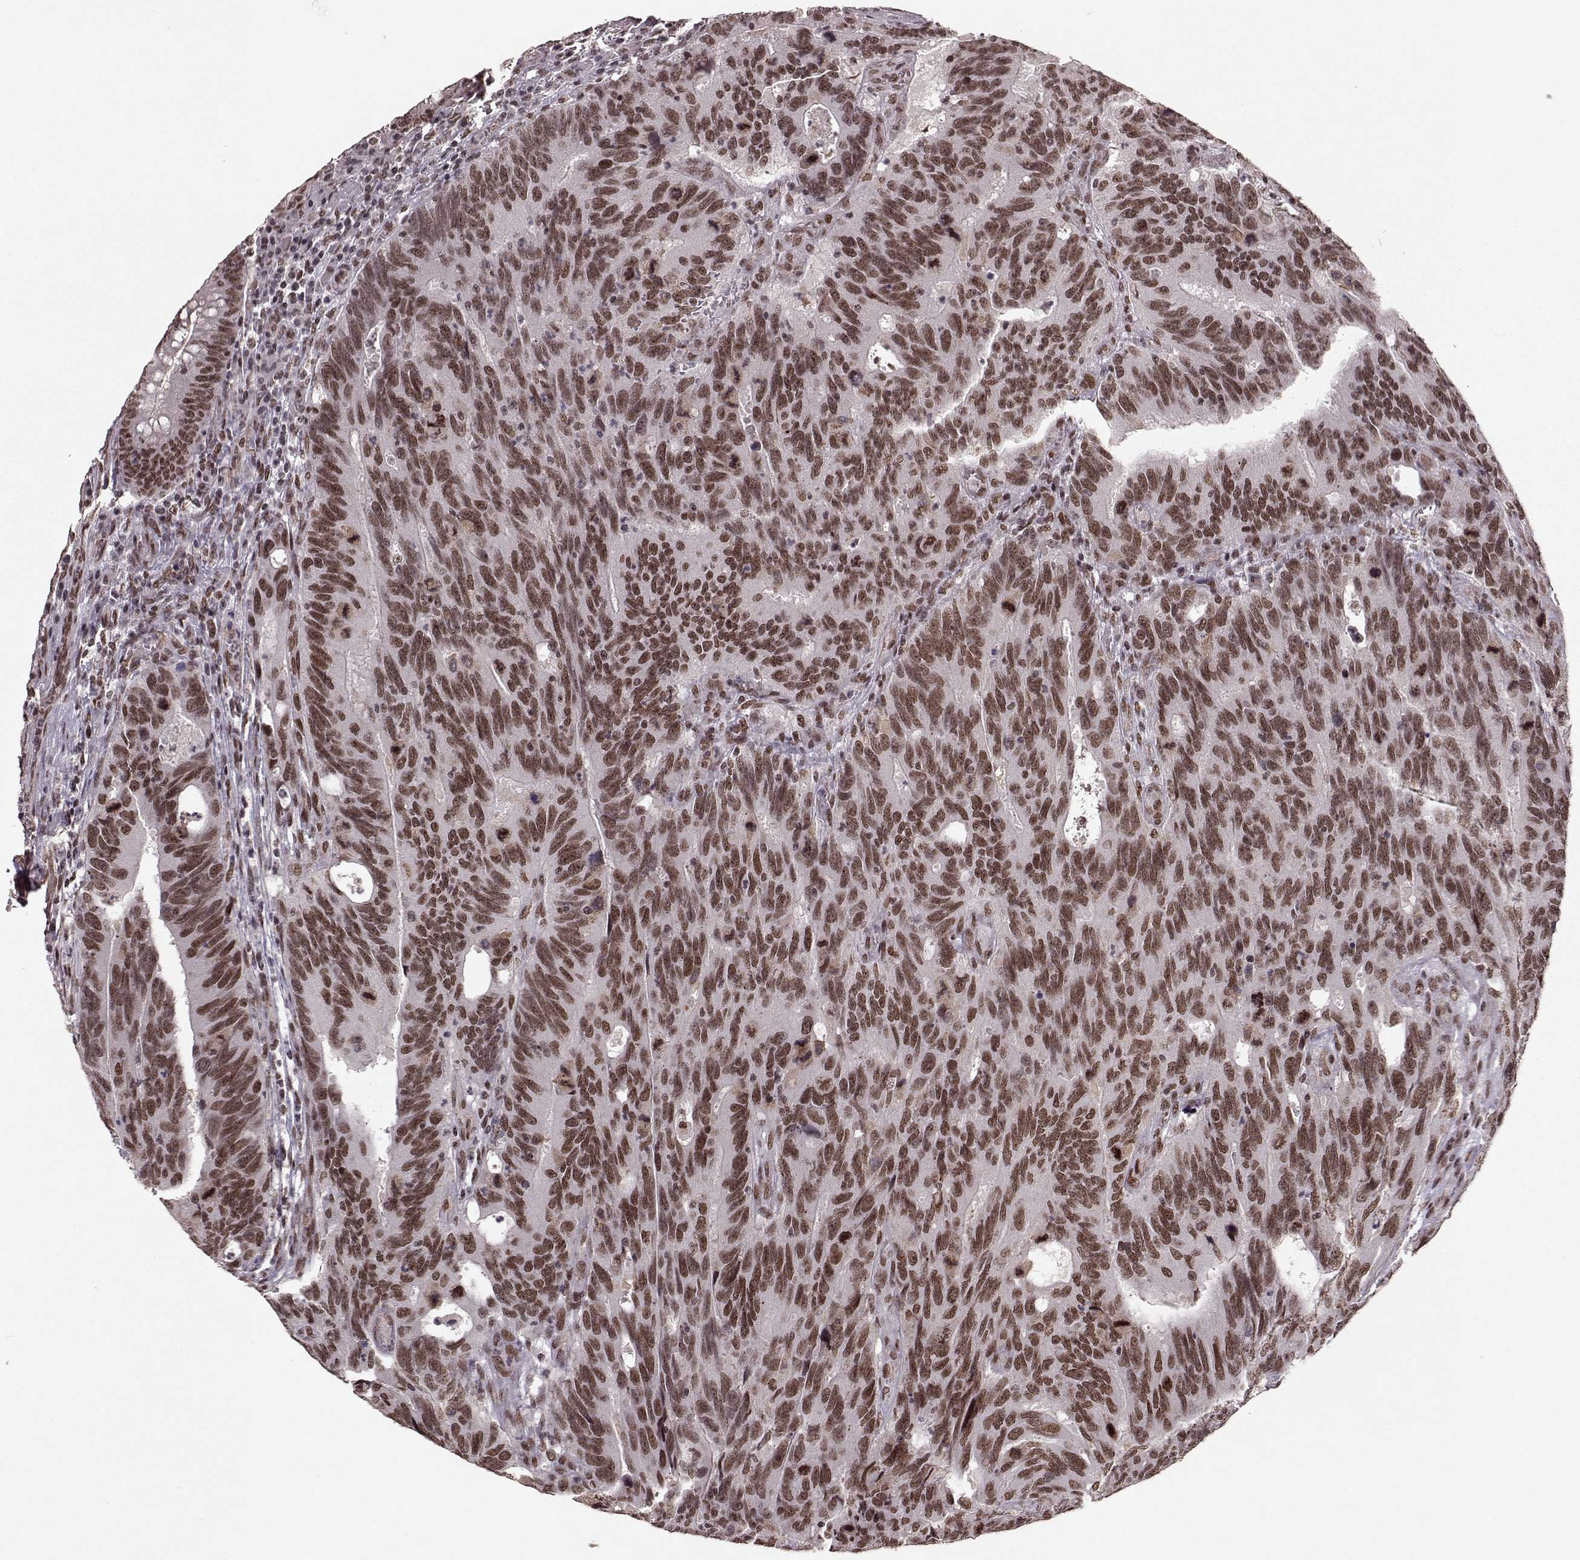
{"staining": {"intensity": "moderate", "quantity": ">75%", "location": "nuclear"}, "tissue": "colorectal cancer", "cell_type": "Tumor cells", "image_type": "cancer", "snomed": [{"axis": "morphology", "description": "Adenocarcinoma, NOS"}, {"axis": "topography", "description": "Colon"}], "caption": "Moderate nuclear protein staining is seen in about >75% of tumor cells in colorectal cancer.", "gene": "RRAGD", "patient": {"sex": "female", "age": 77}}